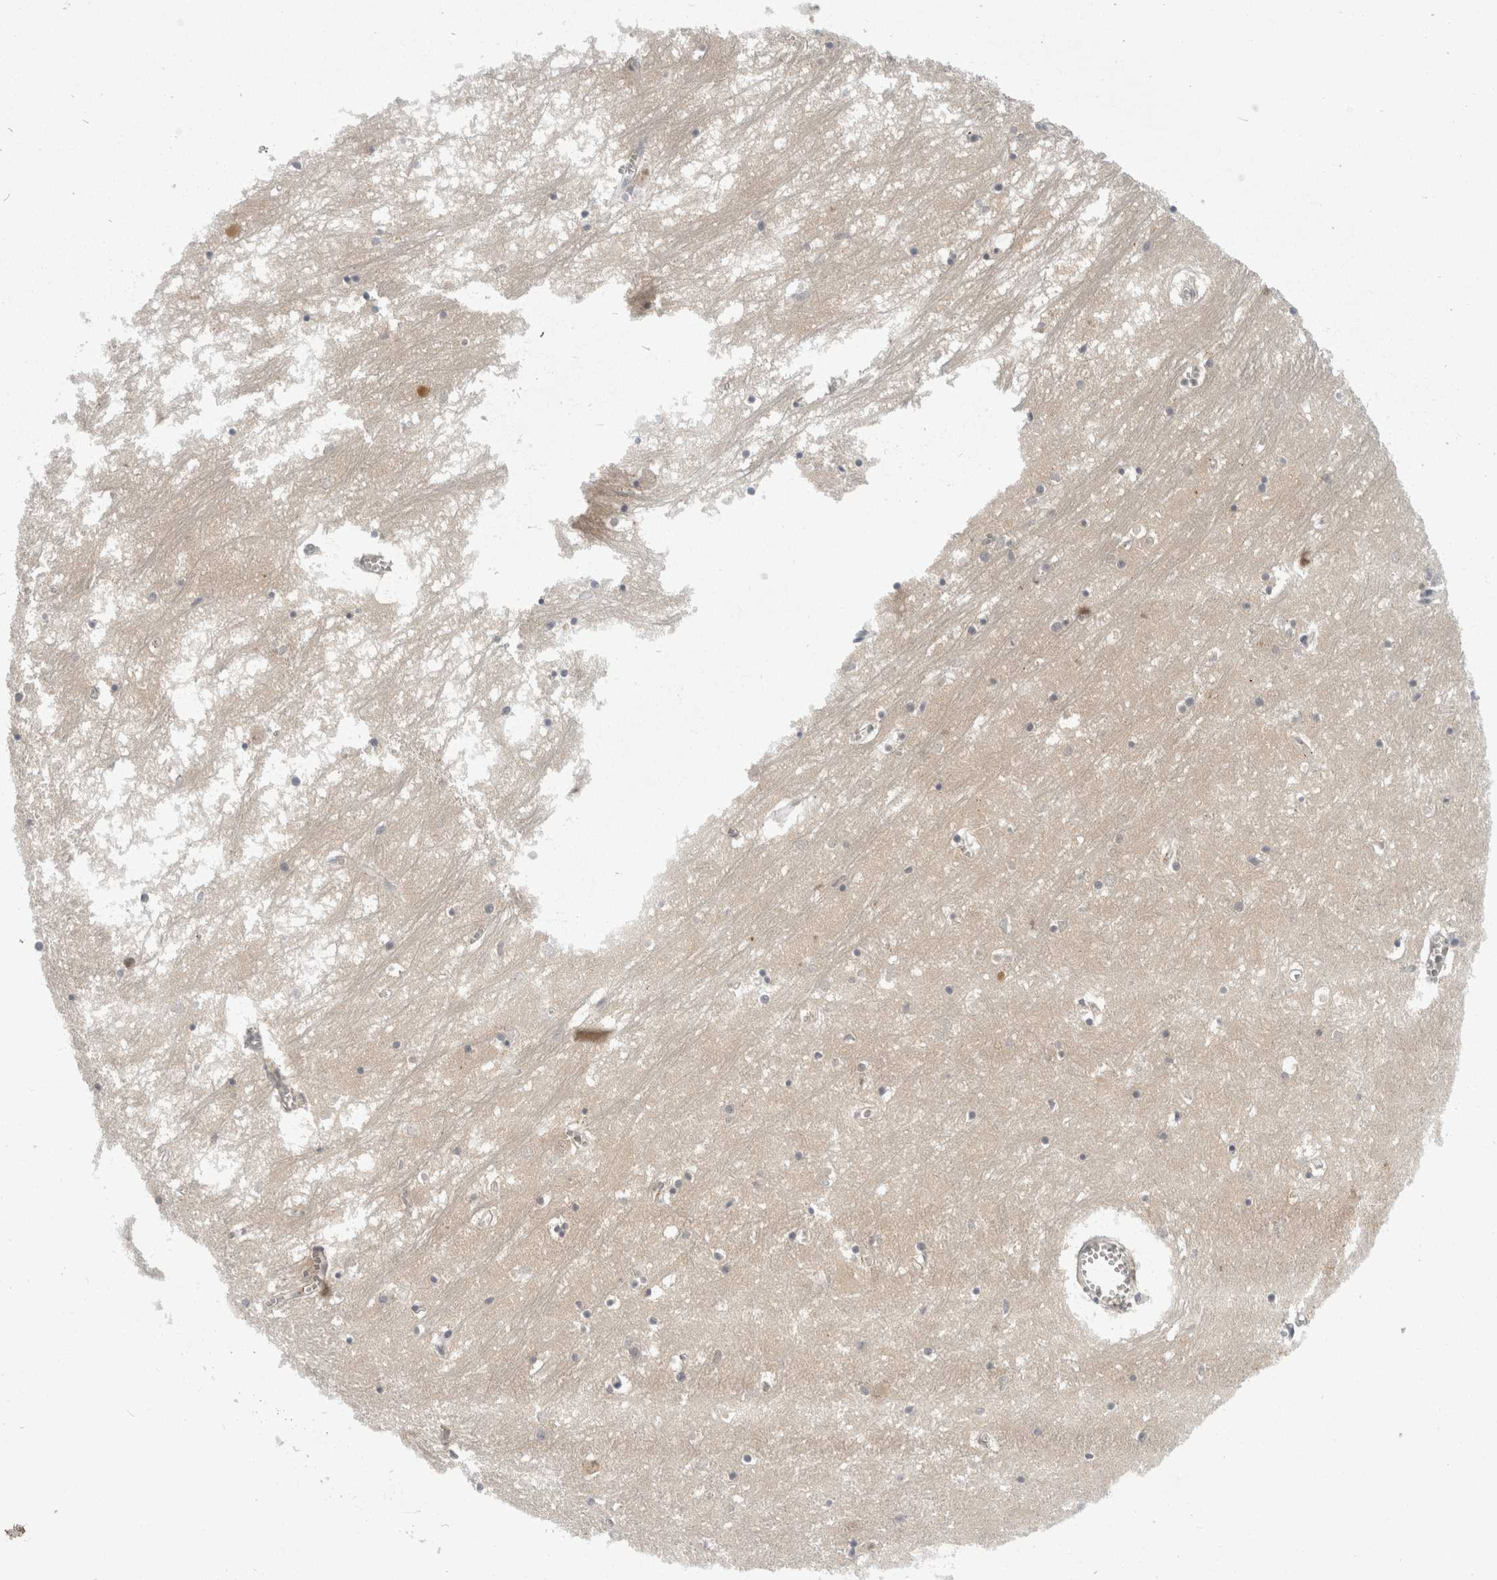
{"staining": {"intensity": "weak", "quantity": "<25%", "location": "cytoplasmic/membranous"}, "tissue": "hippocampus", "cell_type": "Glial cells", "image_type": "normal", "snomed": [{"axis": "morphology", "description": "Normal tissue, NOS"}, {"axis": "topography", "description": "Hippocampus"}], "caption": "High power microscopy histopathology image of an IHC histopathology image of normal hippocampus, revealing no significant staining in glial cells.", "gene": "TOM1L2", "patient": {"sex": "male", "age": 70}}